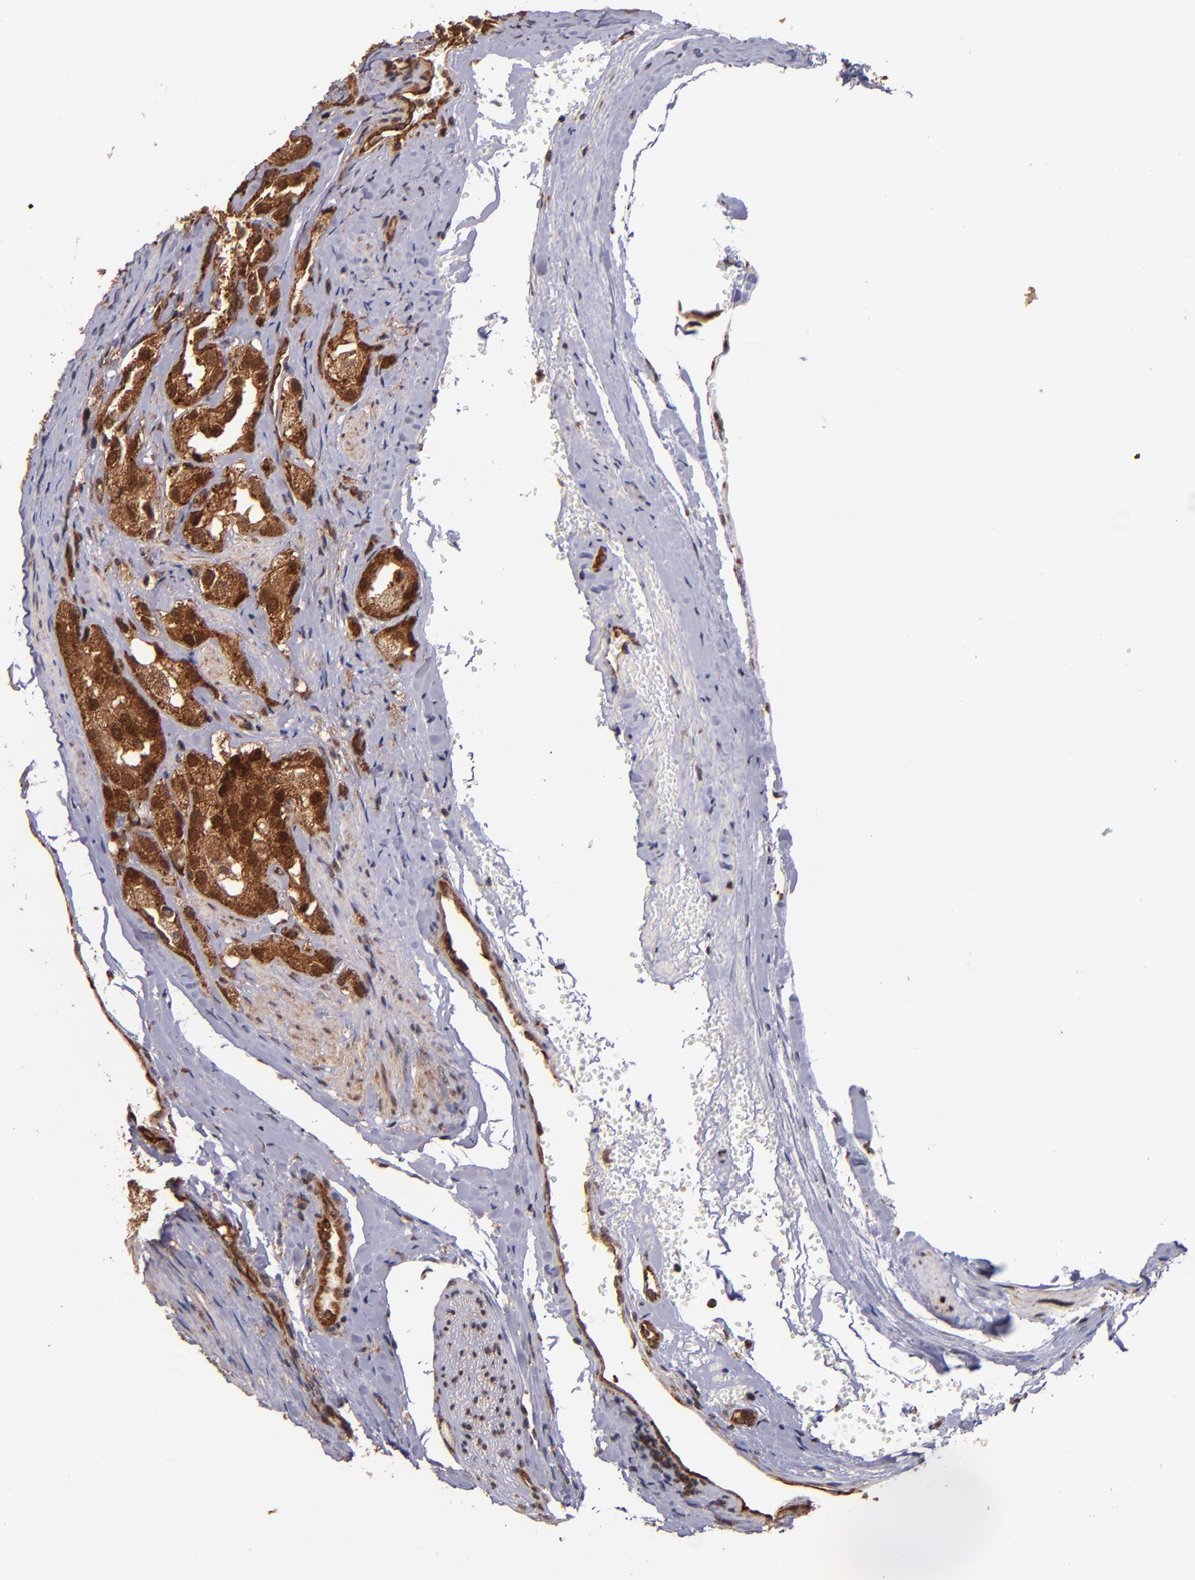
{"staining": {"intensity": "strong", "quantity": ">75%", "location": "cytoplasmic/membranous,nuclear"}, "tissue": "prostate cancer", "cell_type": "Tumor cells", "image_type": "cancer", "snomed": [{"axis": "morphology", "description": "Adenocarcinoma, High grade"}, {"axis": "topography", "description": "Prostate"}], "caption": "Tumor cells display strong cytoplasmic/membranous and nuclear positivity in approximately >75% of cells in adenocarcinoma (high-grade) (prostate).", "gene": "STX8", "patient": {"sex": "male", "age": 63}}